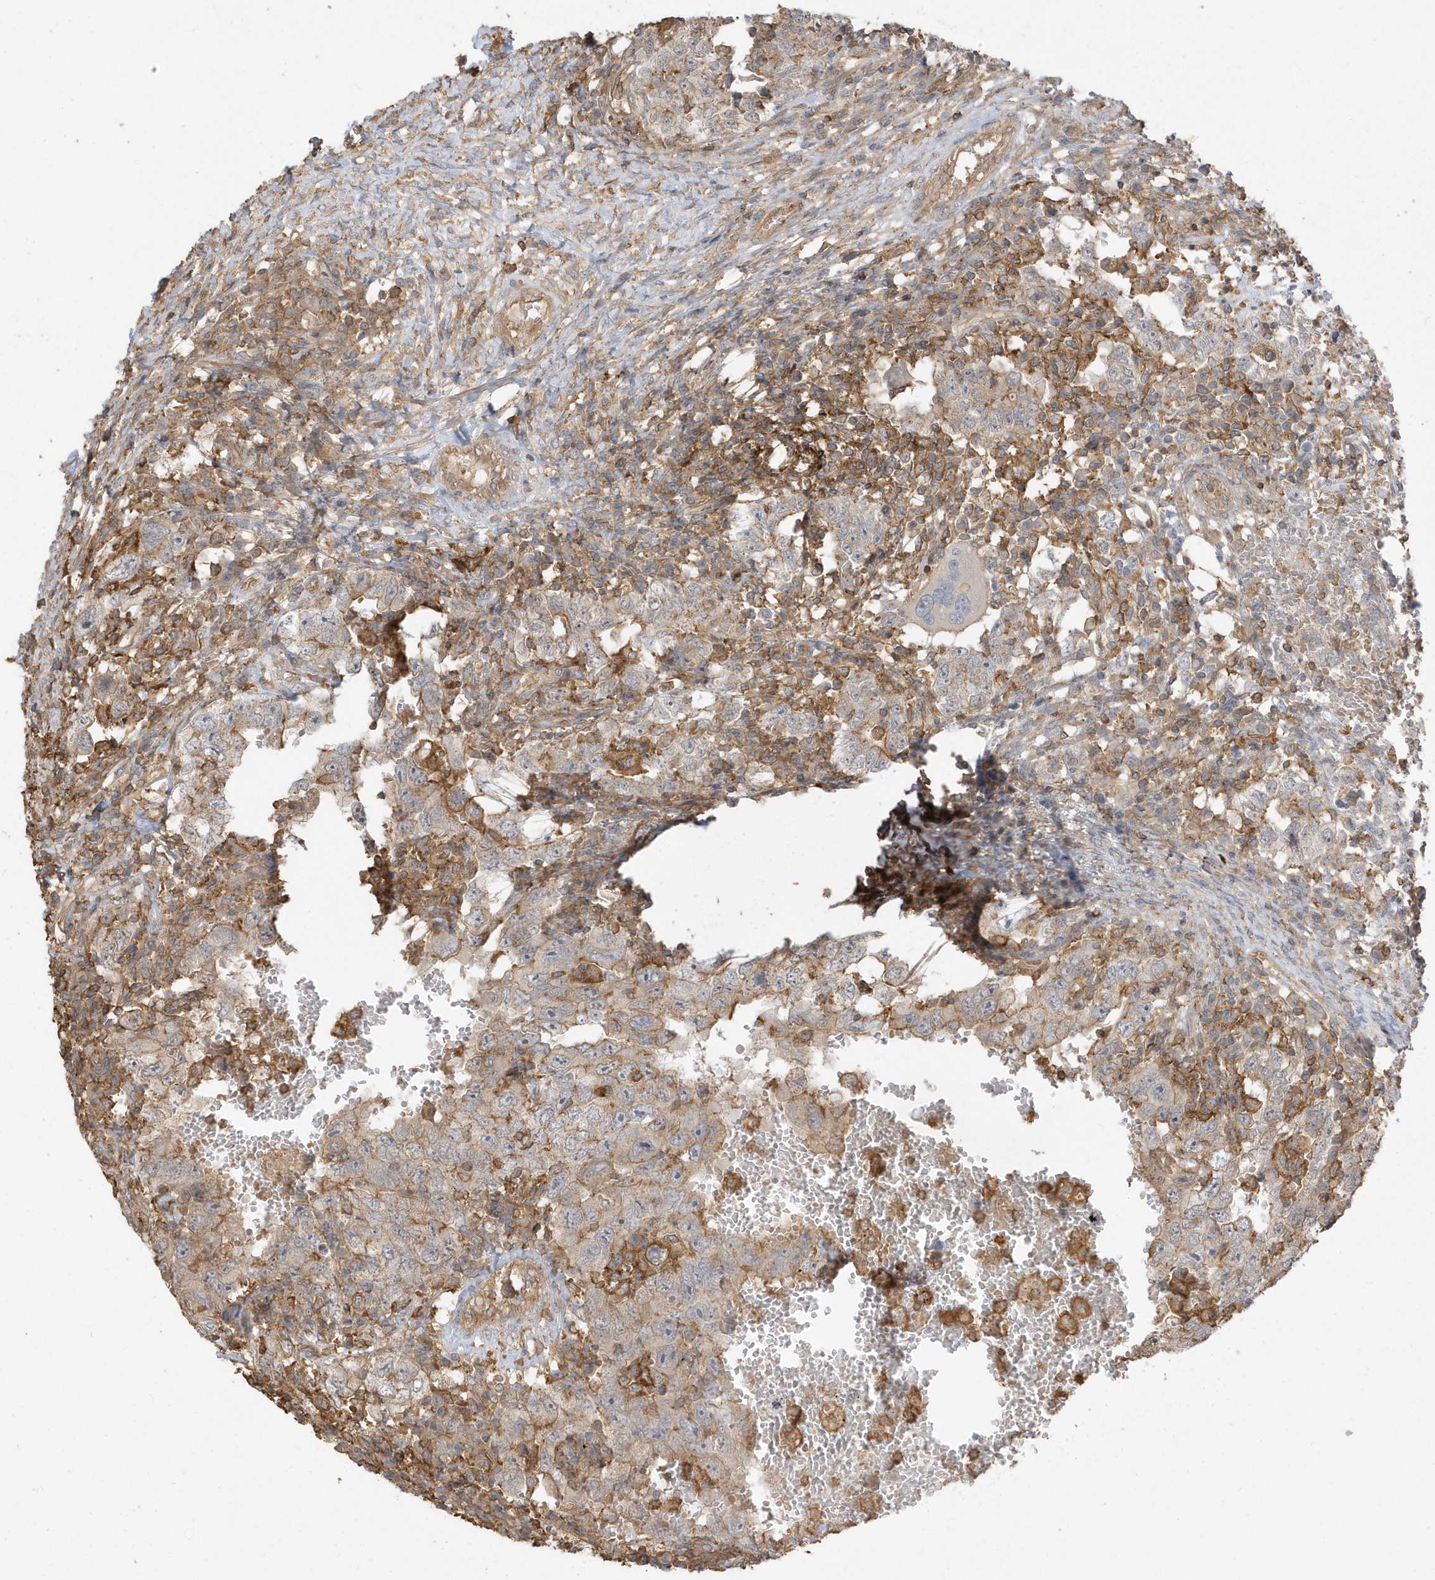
{"staining": {"intensity": "weak", "quantity": "<25%", "location": "cytoplasmic/membranous"}, "tissue": "testis cancer", "cell_type": "Tumor cells", "image_type": "cancer", "snomed": [{"axis": "morphology", "description": "Carcinoma, Embryonal, NOS"}, {"axis": "topography", "description": "Testis"}], "caption": "The micrograph displays no significant expression in tumor cells of testis cancer. The staining was performed using DAB (3,3'-diaminobenzidine) to visualize the protein expression in brown, while the nuclei were stained in blue with hematoxylin (Magnification: 20x).", "gene": "ZBTB8A", "patient": {"sex": "male", "age": 26}}